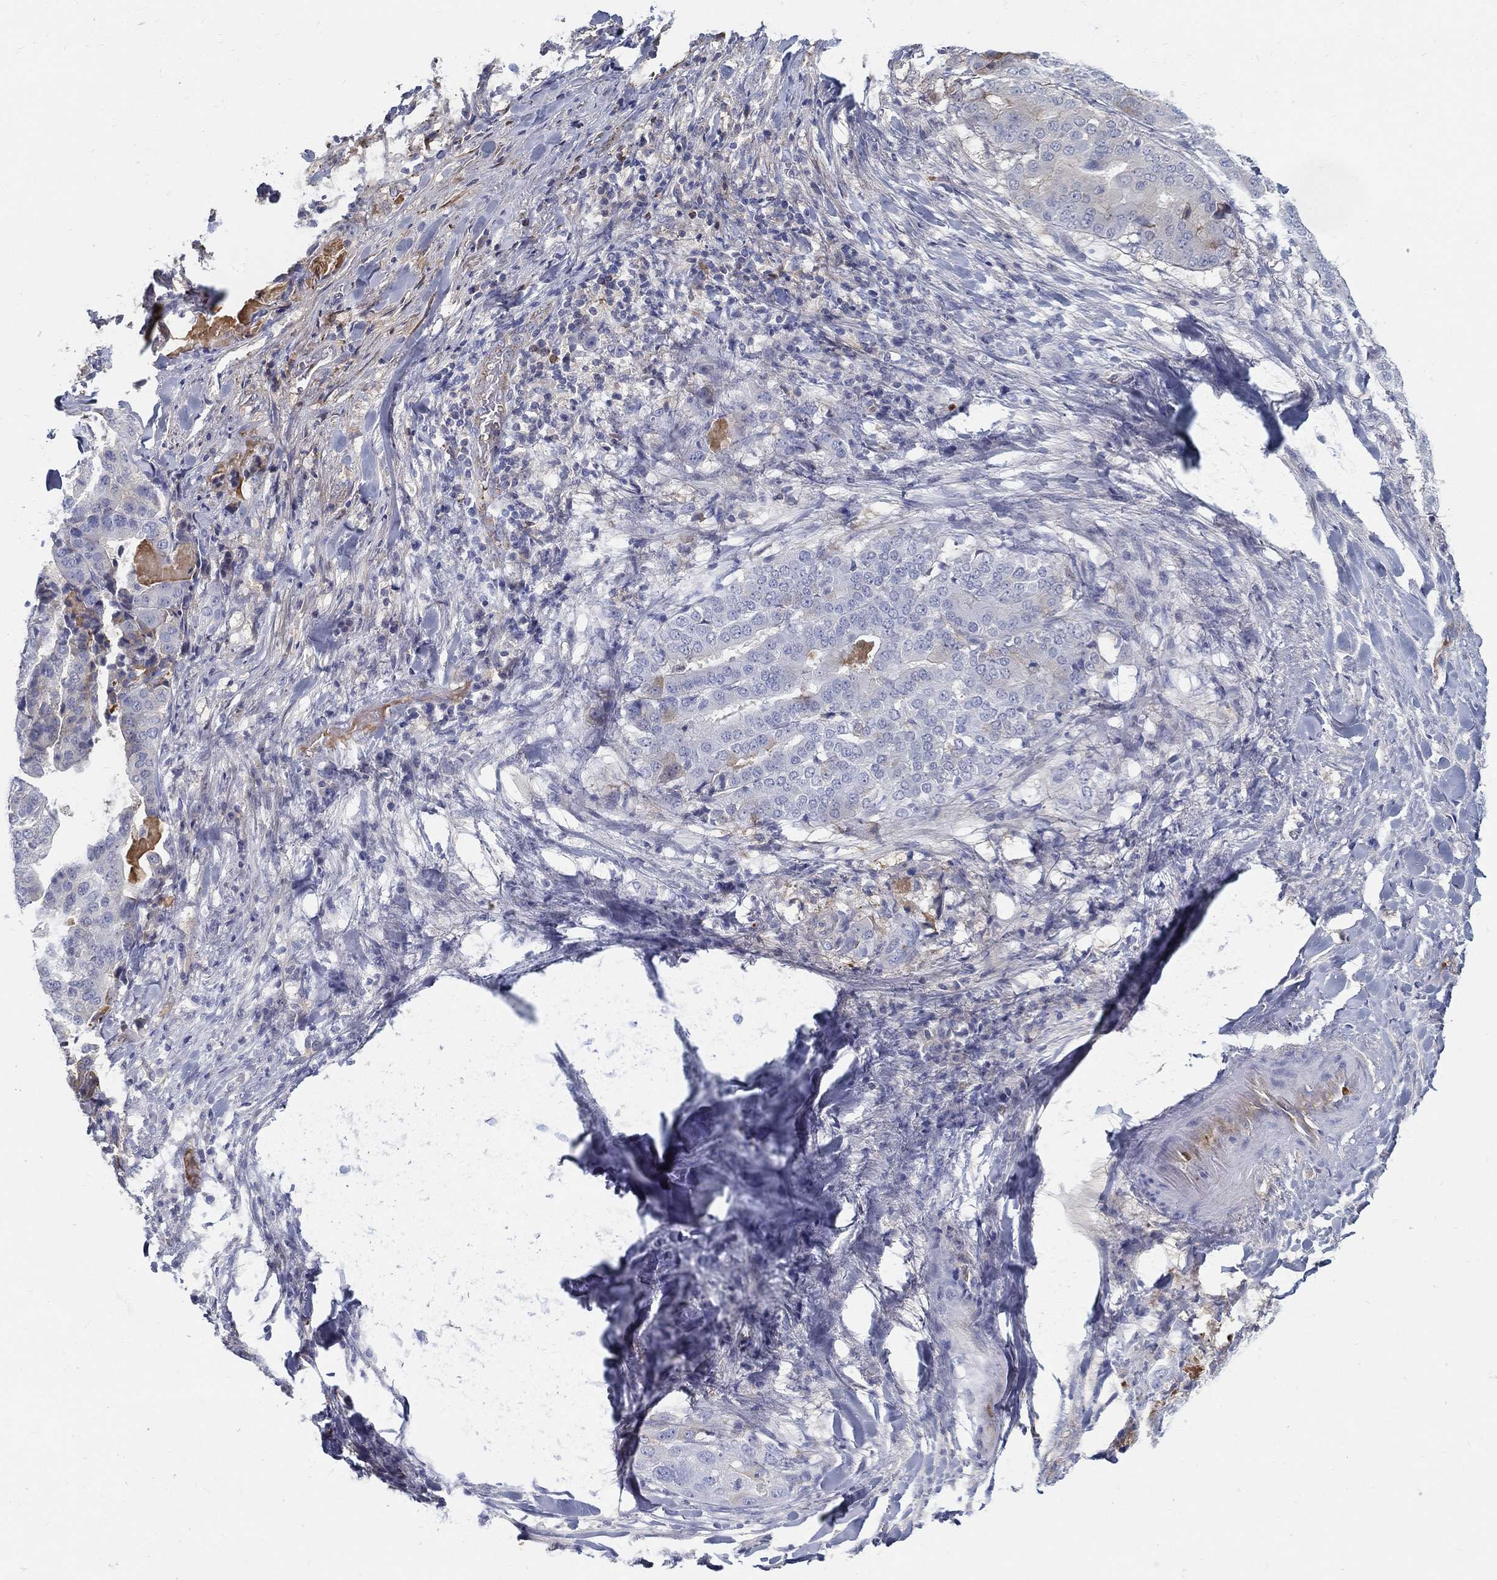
{"staining": {"intensity": "negative", "quantity": "none", "location": "none"}, "tissue": "stomach cancer", "cell_type": "Tumor cells", "image_type": "cancer", "snomed": [{"axis": "morphology", "description": "Adenocarcinoma, NOS"}, {"axis": "topography", "description": "Stomach"}], "caption": "IHC of human stomach cancer (adenocarcinoma) demonstrates no expression in tumor cells.", "gene": "IFNB1", "patient": {"sex": "male", "age": 48}}